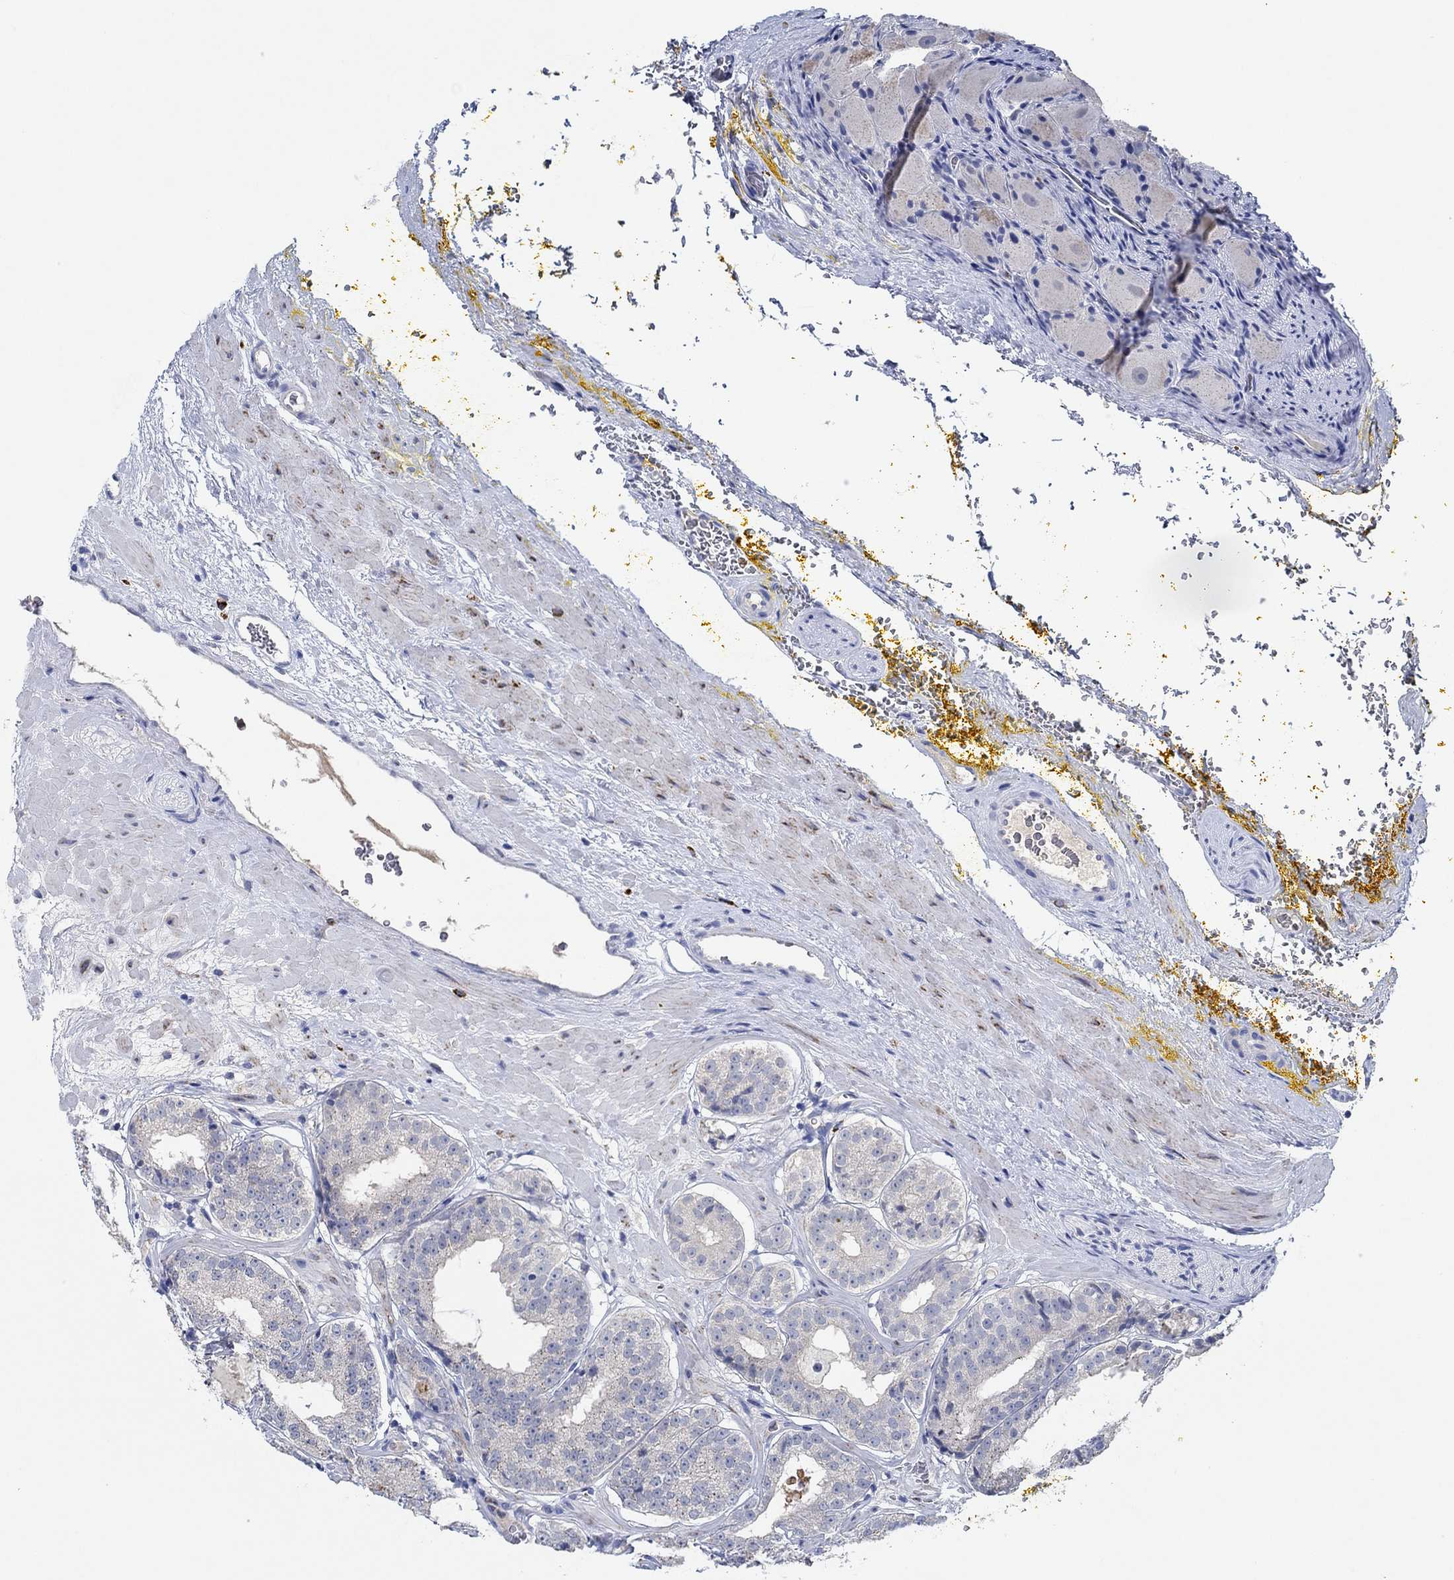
{"staining": {"intensity": "negative", "quantity": "none", "location": "none"}, "tissue": "prostate cancer", "cell_type": "Tumor cells", "image_type": "cancer", "snomed": [{"axis": "morphology", "description": "Adenocarcinoma, Low grade"}, {"axis": "topography", "description": "Prostate"}], "caption": "Immunohistochemistry image of prostate adenocarcinoma (low-grade) stained for a protein (brown), which exhibits no expression in tumor cells.", "gene": "CPM", "patient": {"sex": "male", "age": 60}}